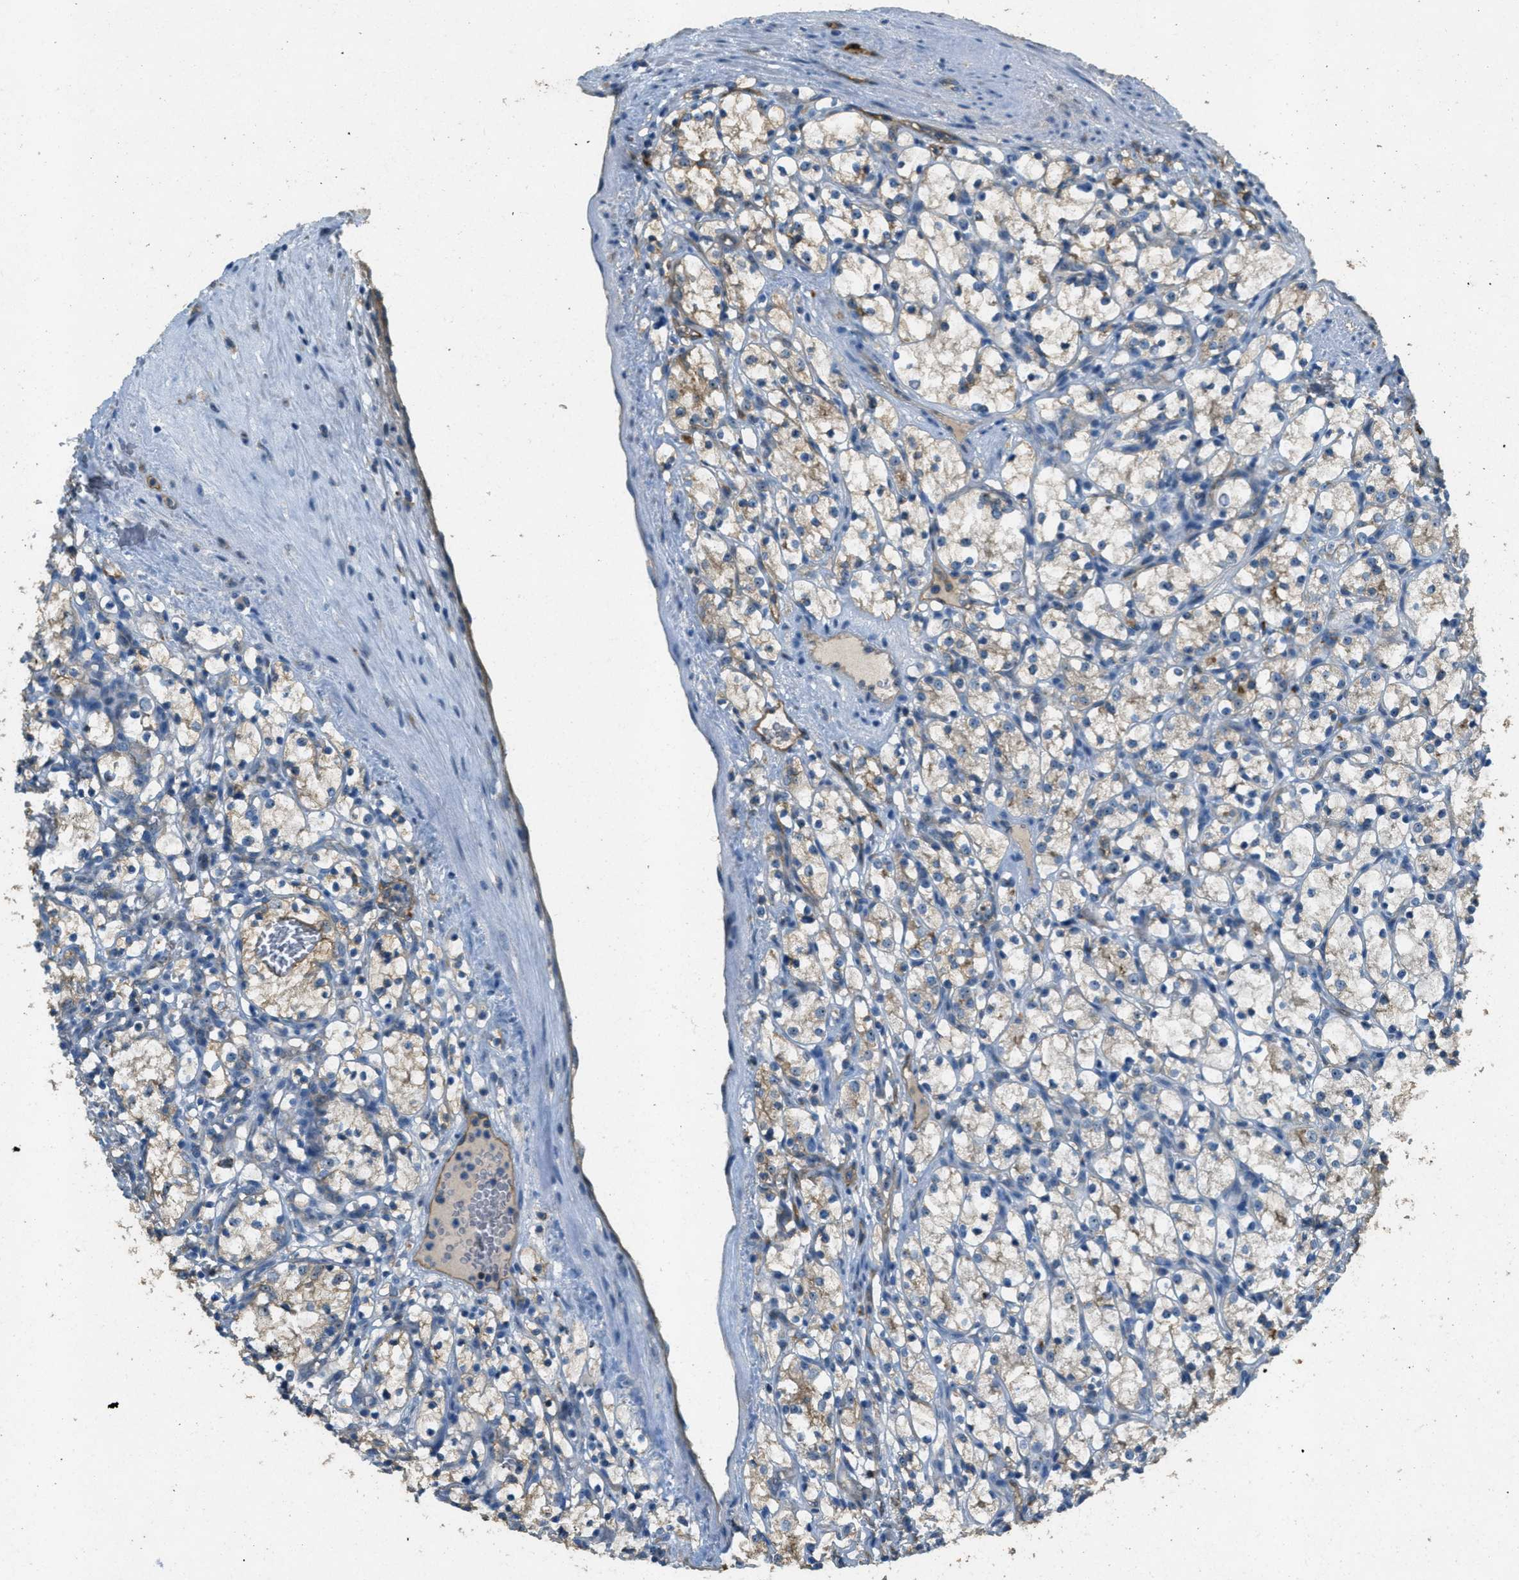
{"staining": {"intensity": "weak", "quantity": "<25%", "location": "cytoplasmic/membranous"}, "tissue": "renal cancer", "cell_type": "Tumor cells", "image_type": "cancer", "snomed": [{"axis": "morphology", "description": "Adenocarcinoma, NOS"}, {"axis": "topography", "description": "Kidney"}], "caption": "Immunohistochemical staining of human renal cancer exhibits no significant positivity in tumor cells.", "gene": "OSMR", "patient": {"sex": "female", "age": 69}}